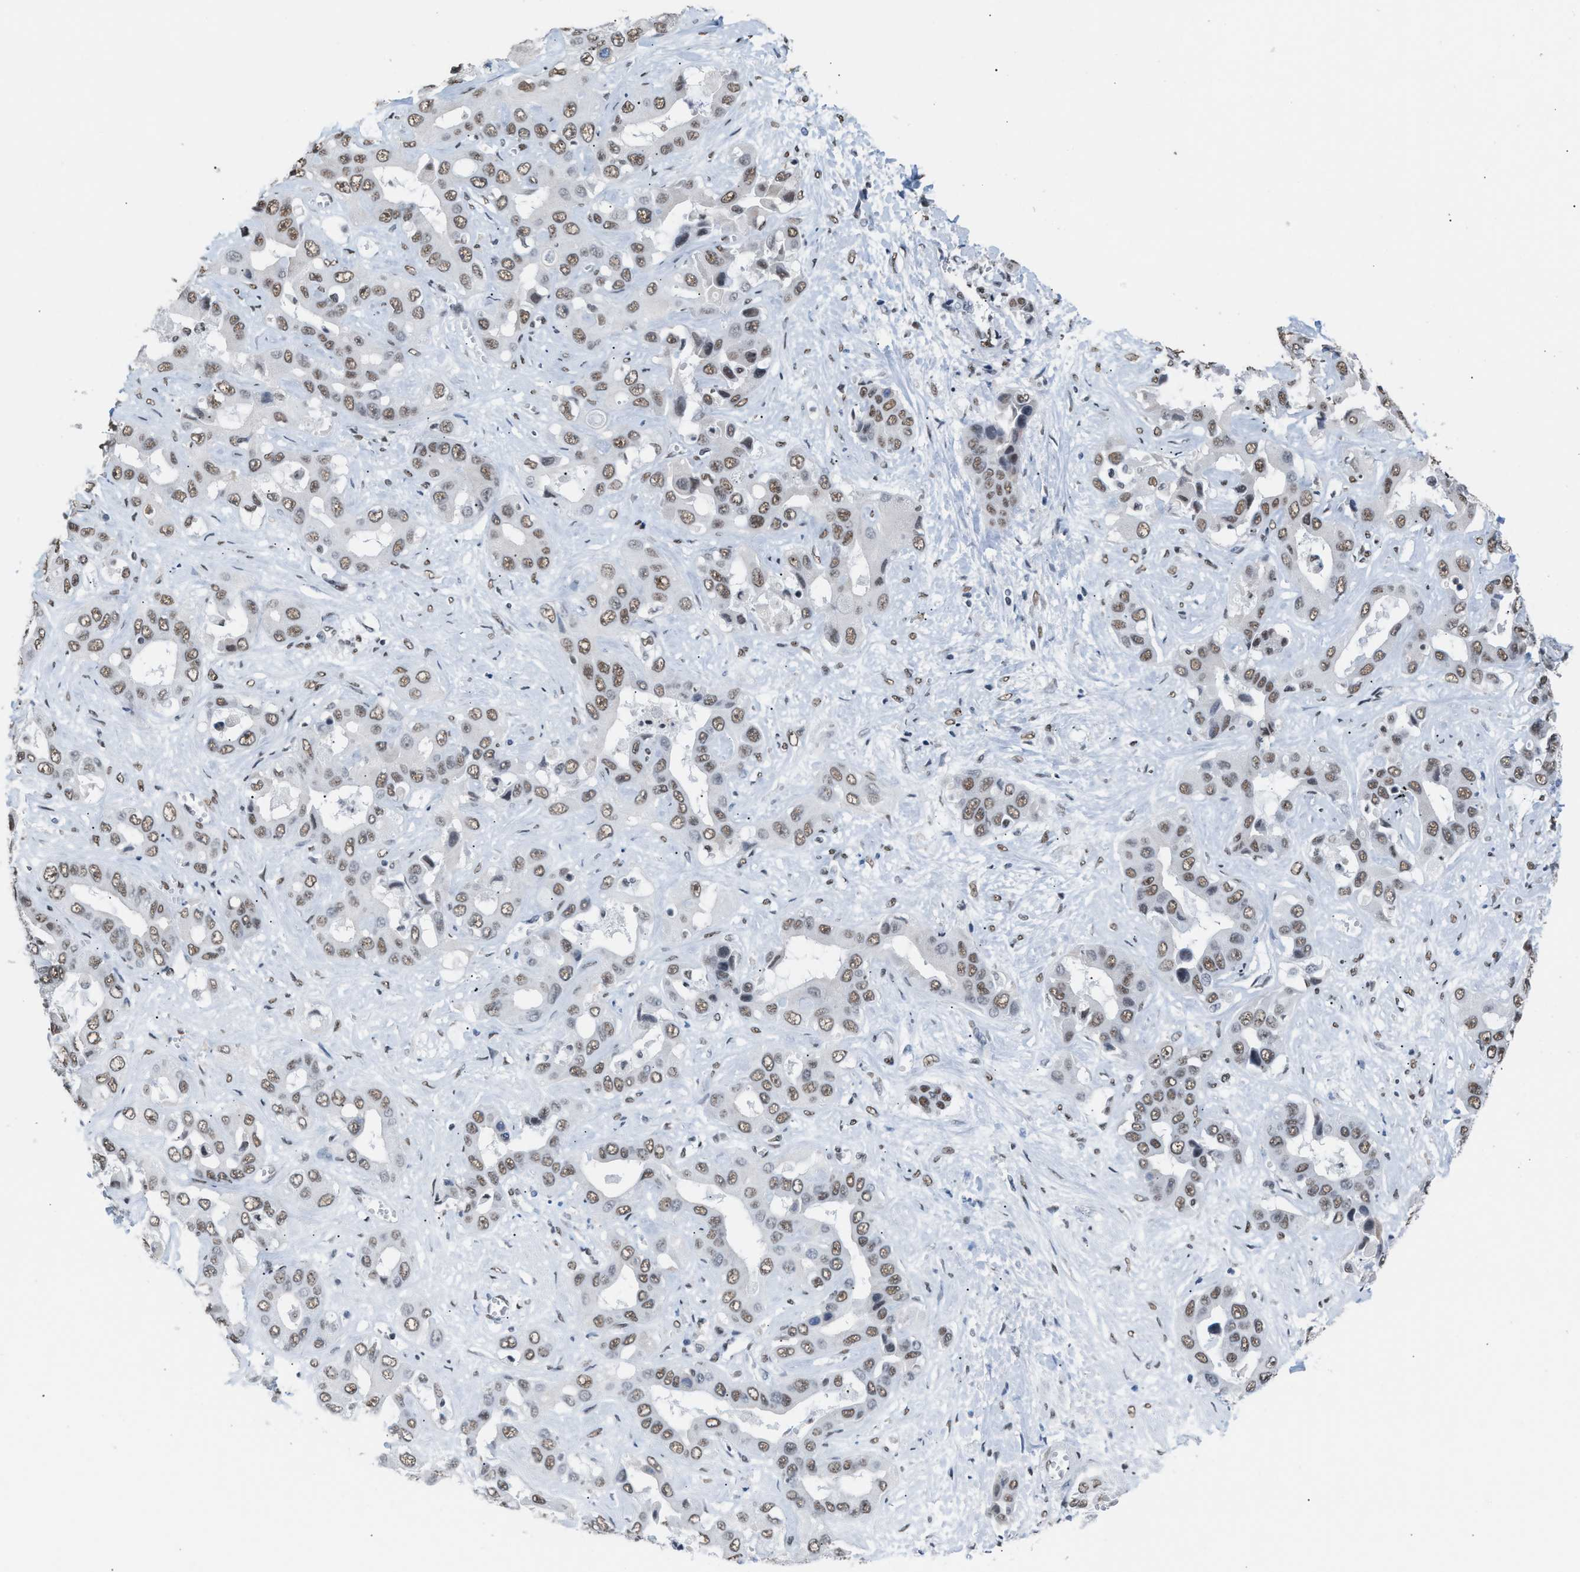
{"staining": {"intensity": "weak", "quantity": ">75%", "location": "nuclear"}, "tissue": "liver cancer", "cell_type": "Tumor cells", "image_type": "cancer", "snomed": [{"axis": "morphology", "description": "Cholangiocarcinoma"}, {"axis": "topography", "description": "Liver"}], "caption": "The image shows staining of cholangiocarcinoma (liver), revealing weak nuclear protein staining (brown color) within tumor cells. Using DAB (3,3'-diaminobenzidine) (brown) and hematoxylin (blue) stains, captured at high magnification using brightfield microscopy.", "gene": "CCAR2", "patient": {"sex": "female", "age": 52}}